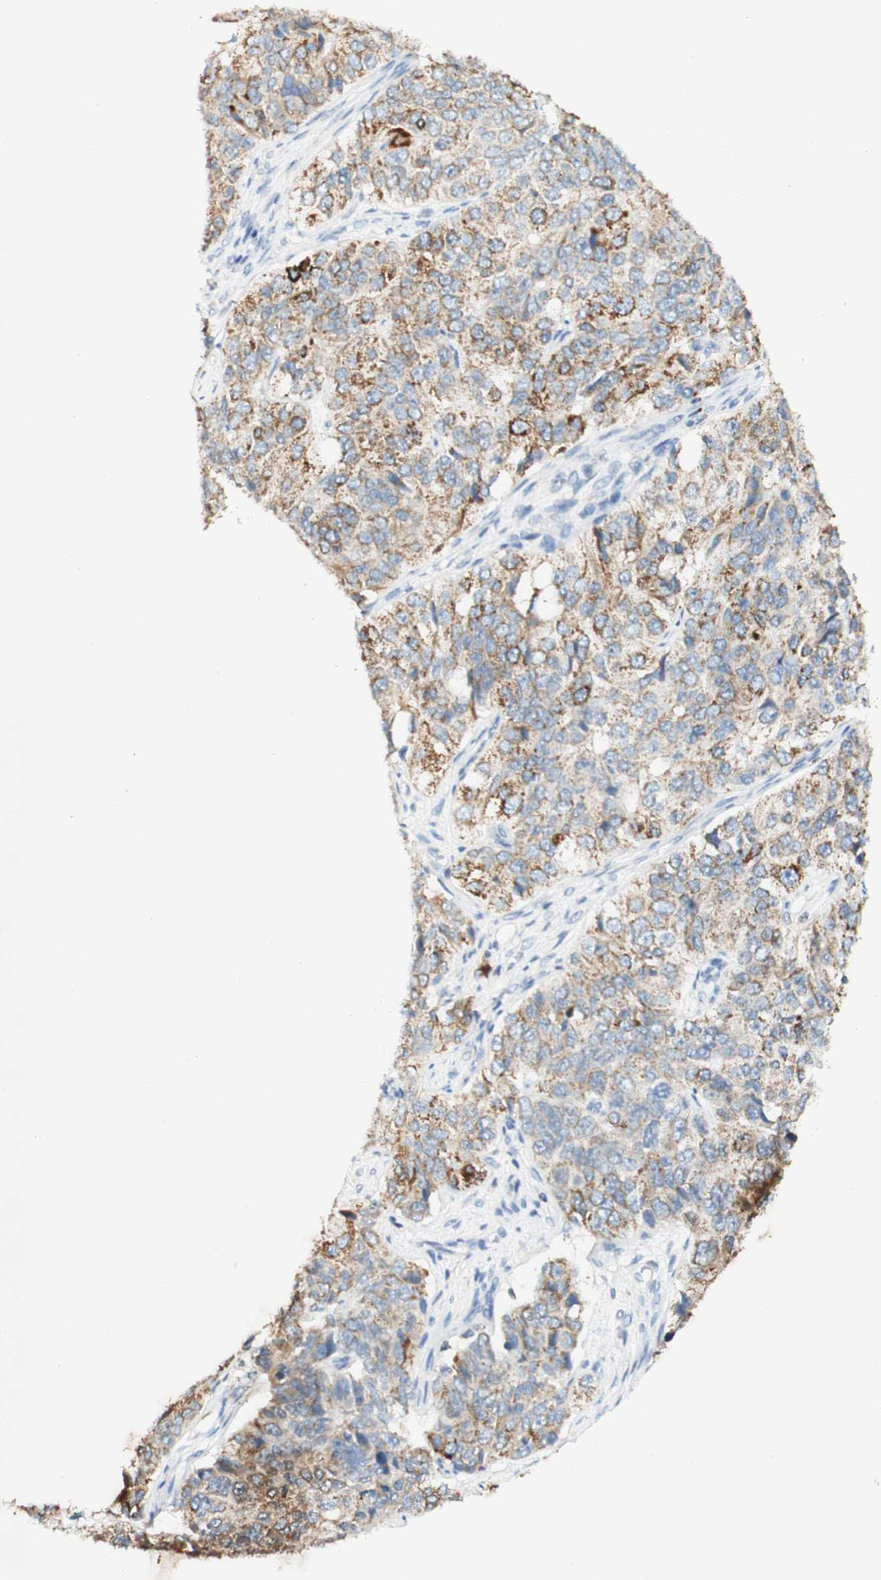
{"staining": {"intensity": "weak", "quantity": "25%-75%", "location": "cytoplasmic/membranous"}, "tissue": "ovarian cancer", "cell_type": "Tumor cells", "image_type": "cancer", "snomed": [{"axis": "morphology", "description": "Carcinoma, endometroid"}, {"axis": "topography", "description": "Ovary"}], "caption": "Immunohistochemical staining of ovarian endometroid carcinoma reveals low levels of weak cytoplasmic/membranous positivity in approximately 25%-75% of tumor cells.", "gene": "OXCT1", "patient": {"sex": "female", "age": 51}}